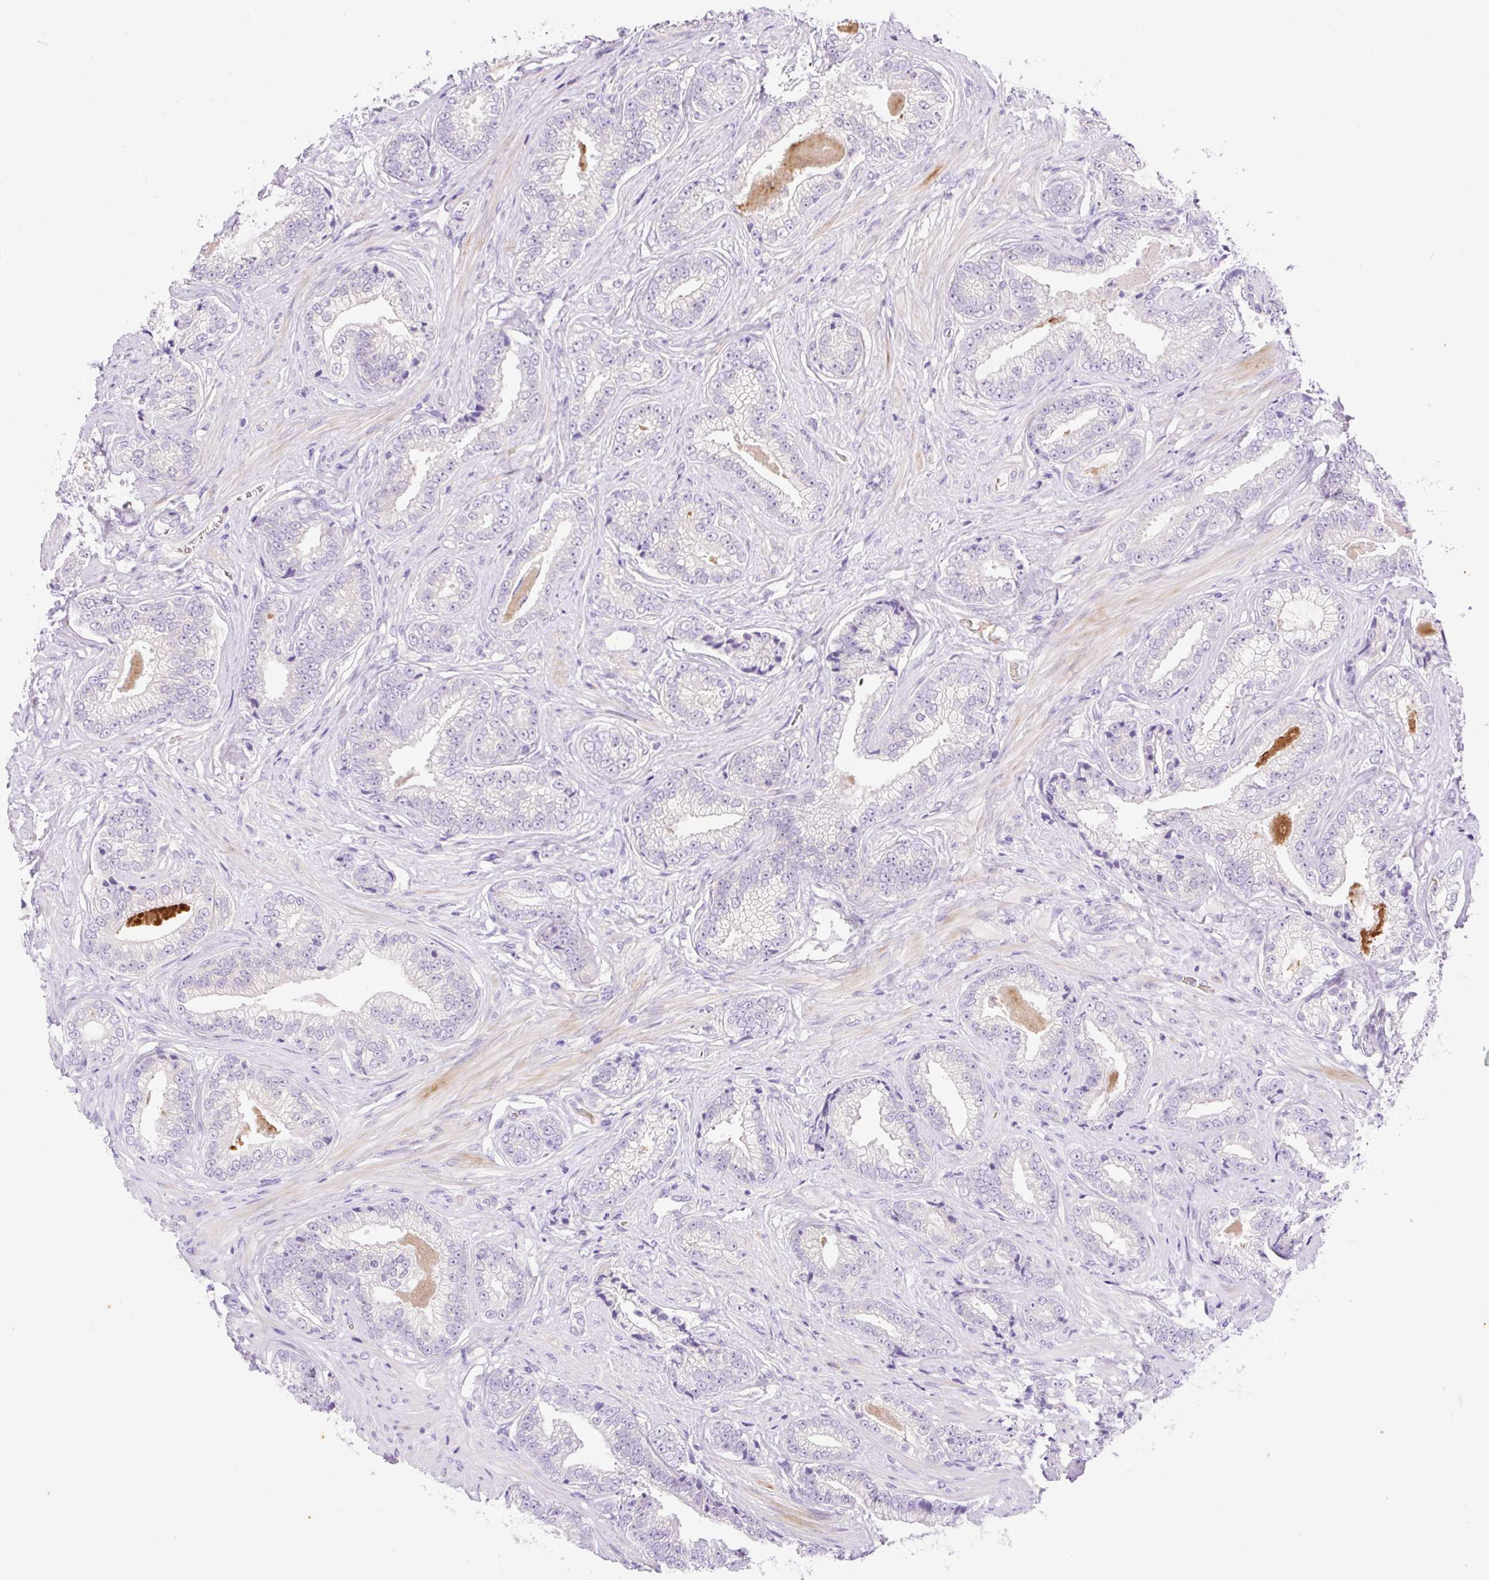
{"staining": {"intensity": "negative", "quantity": "none", "location": "none"}, "tissue": "prostate cancer", "cell_type": "Tumor cells", "image_type": "cancer", "snomed": [{"axis": "morphology", "description": "Adenocarcinoma, Low grade"}, {"axis": "topography", "description": "Prostate"}], "caption": "High power microscopy image of an immunohistochemistry (IHC) image of prostate cancer, revealing no significant expression in tumor cells.", "gene": "LHFPL5", "patient": {"sex": "male", "age": 61}}